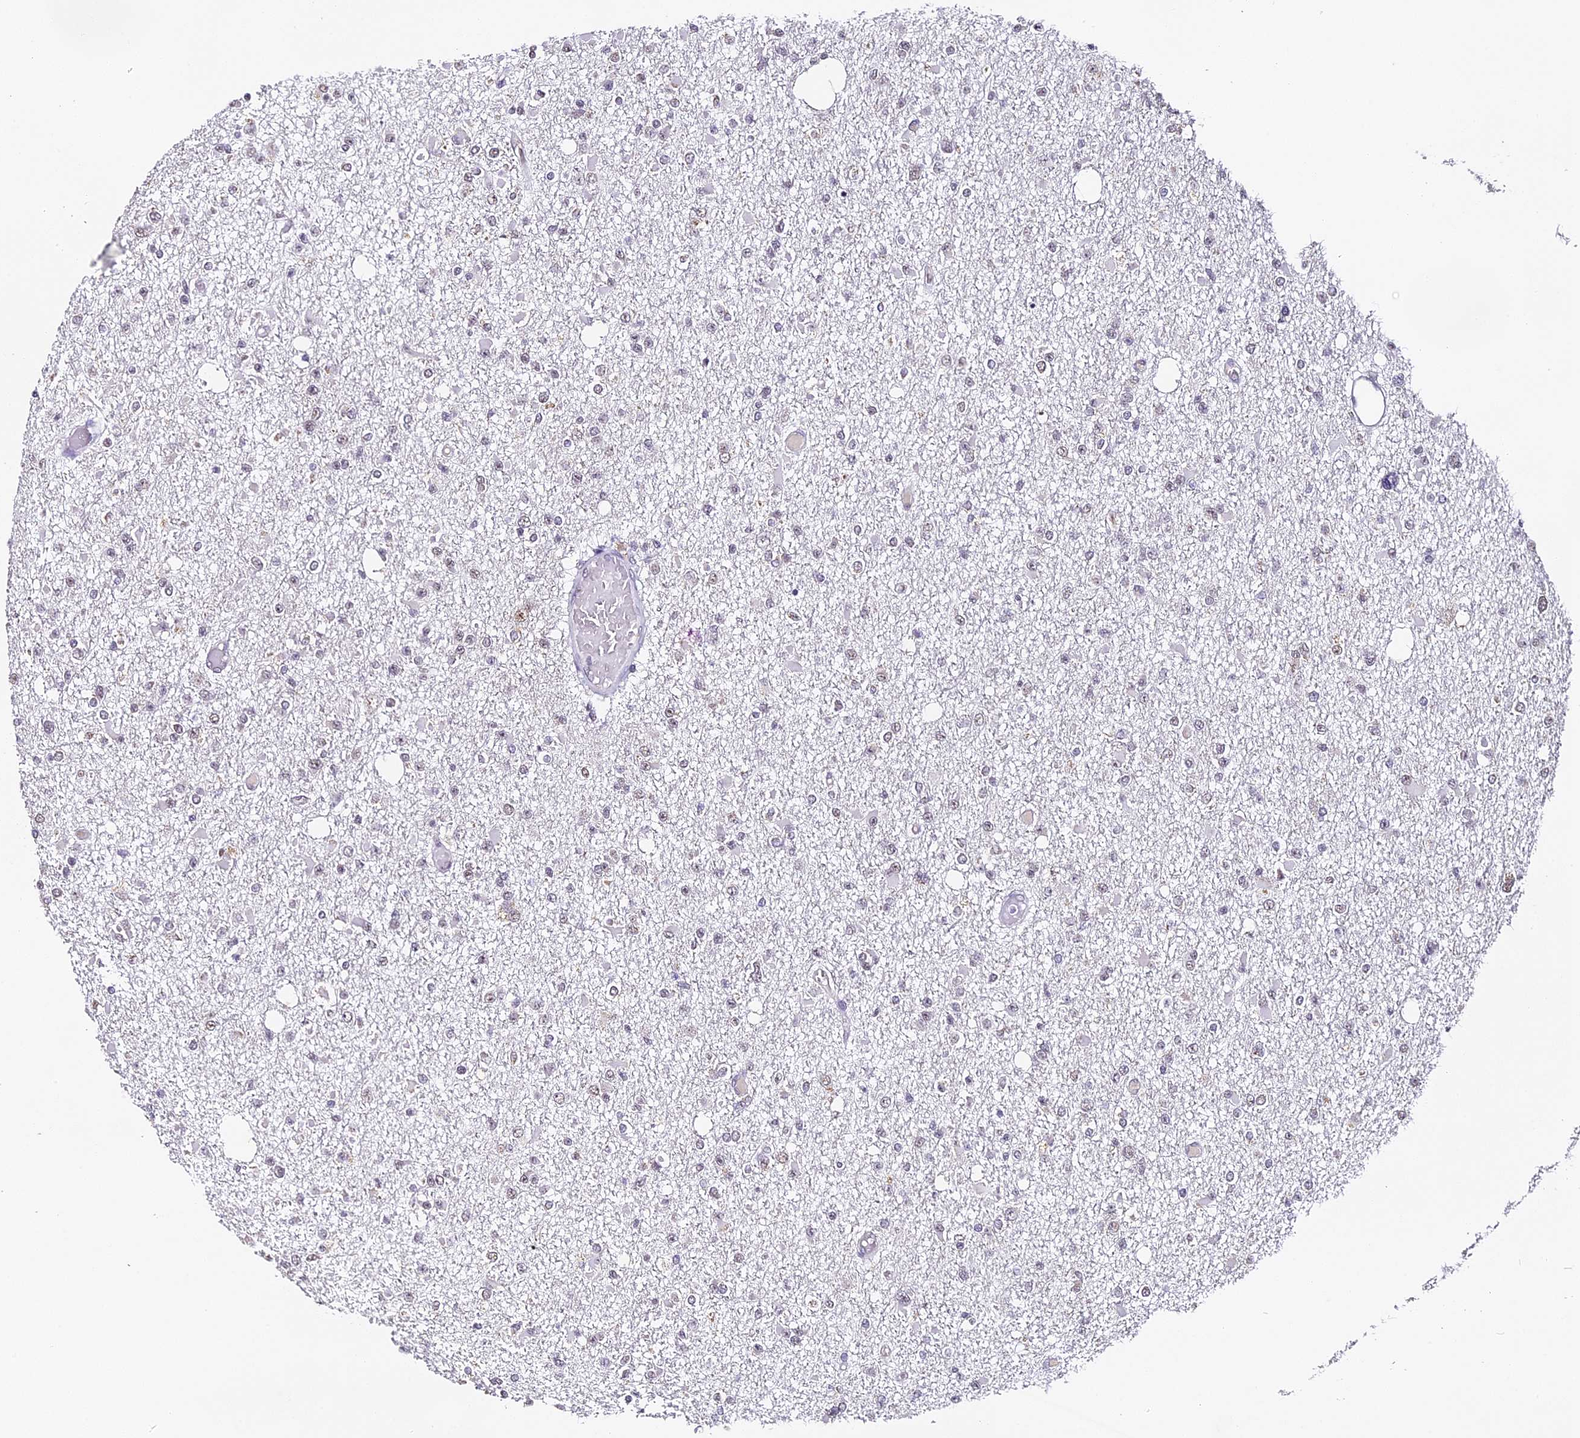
{"staining": {"intensity": "weak", "quantity": "<25%", "location": "nuclear"}, "tissue": "glioma", "cell_type": "Tumor cells", "image_type": "cancer", "snomed": [{"axis": "morphology", "description": "Glioma, malignant, Low grade"}, {"axis": "topography", "description": "Brain"}], "caption": "An immunohistochemistry image of glioma is shown. There is no staining in tumor cells of glioma. The staining is performed using DAB (3,3'-diaminobenzidine) brown chromogen with nuclei counter-stained in using hematoxylin.", "gene": "NCBP1", "patient": {"sex": "female", "age": 22}}